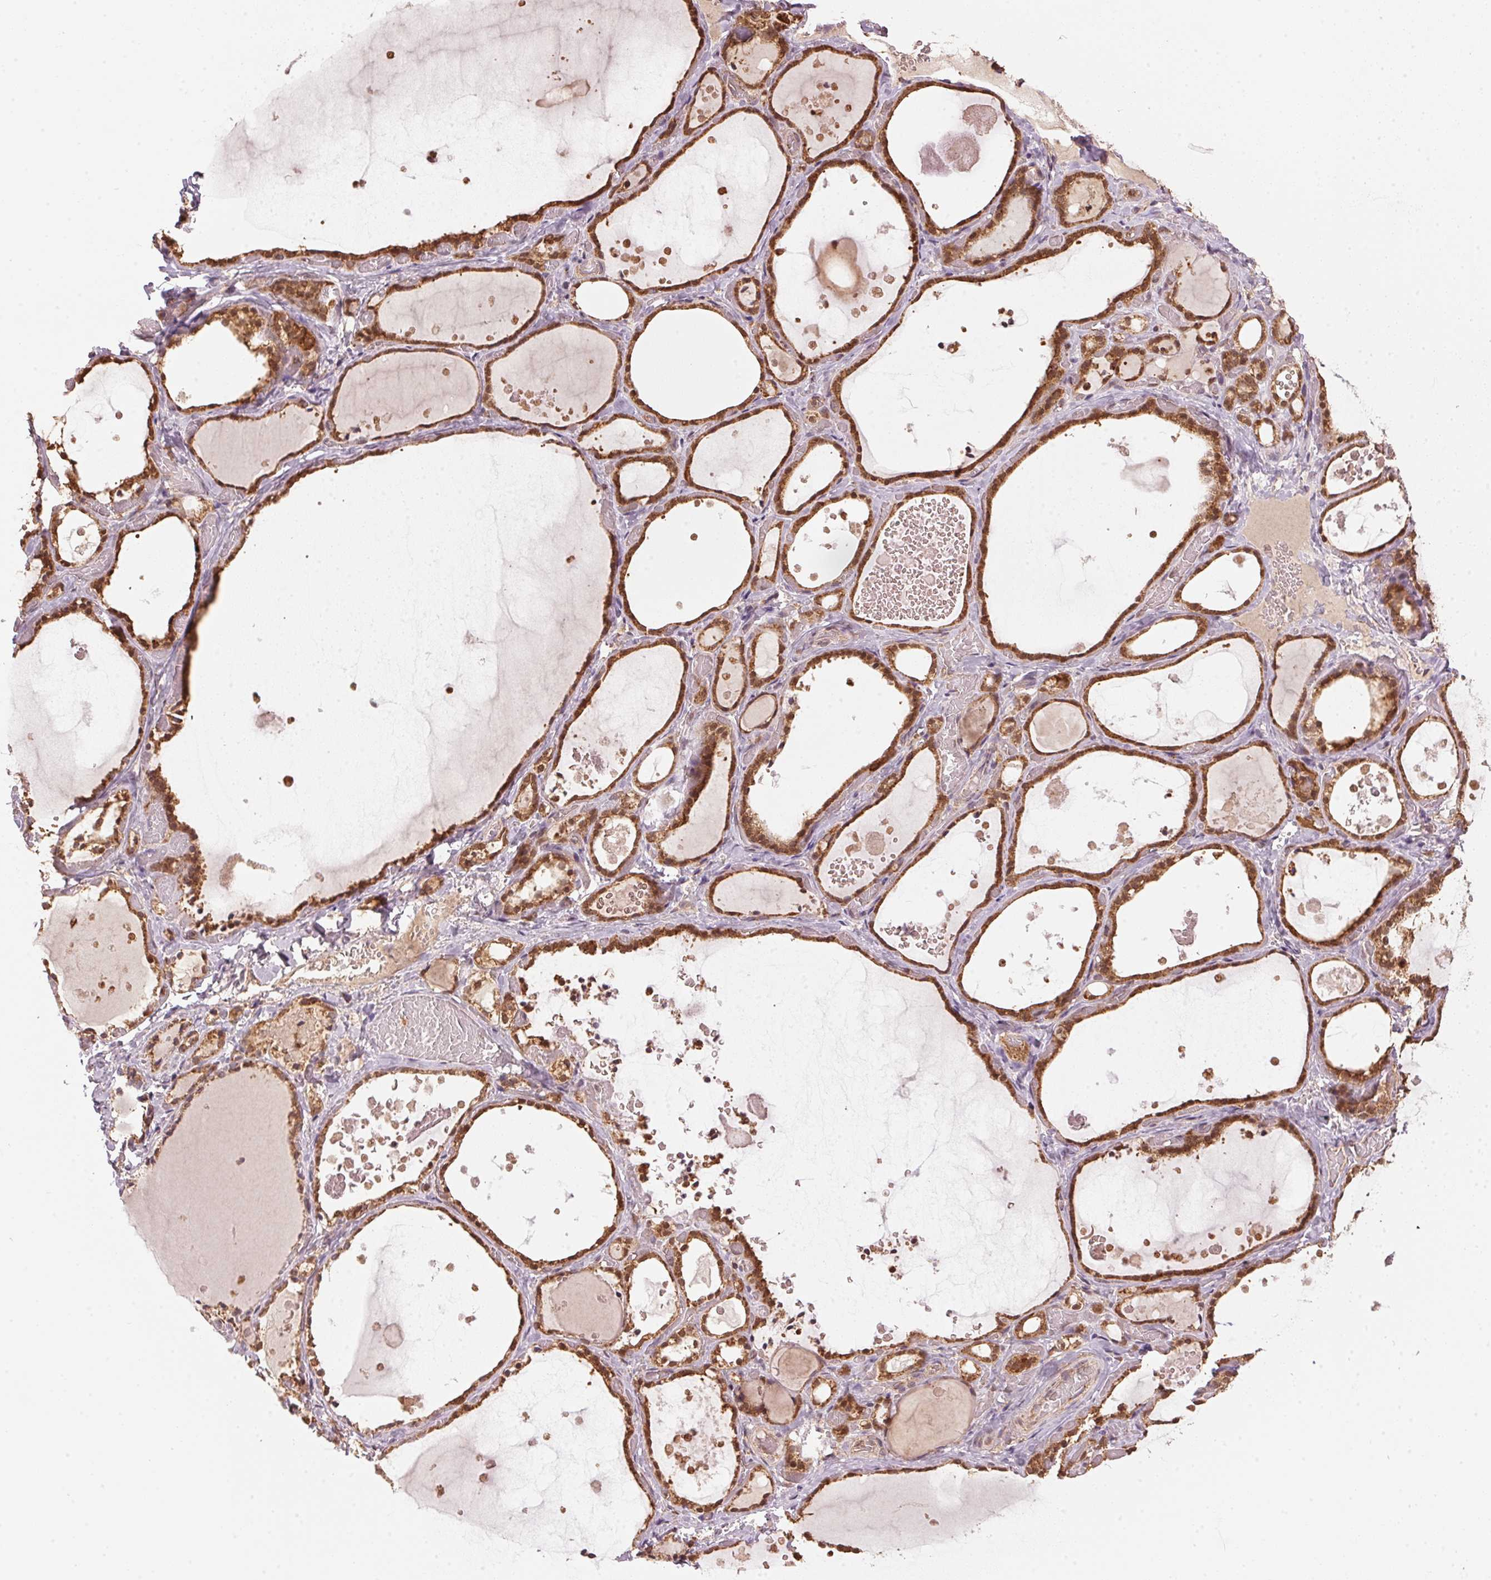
{"staining": {"intensity": "strong", "quantity": ">75%", "location": "cytoplasmic/membranous"}, "tissue": "thyroid gland", "cell_type": "Glandular cells", "image_type": "normal", "snomed": [{"axis": "morphology", "description": "Normal tissue, NOS"}, {"axis": "topography", "description": "Thyroid gland"}], "caption": "Normal thyroid gland was stained to show a protein in brown. There is high levels of strong cytoplasmic/membranous expression in approximately >75% of glandular cells.", "gene": "ARHGAP6", "patient": {"sex": "female", "age": 56}}